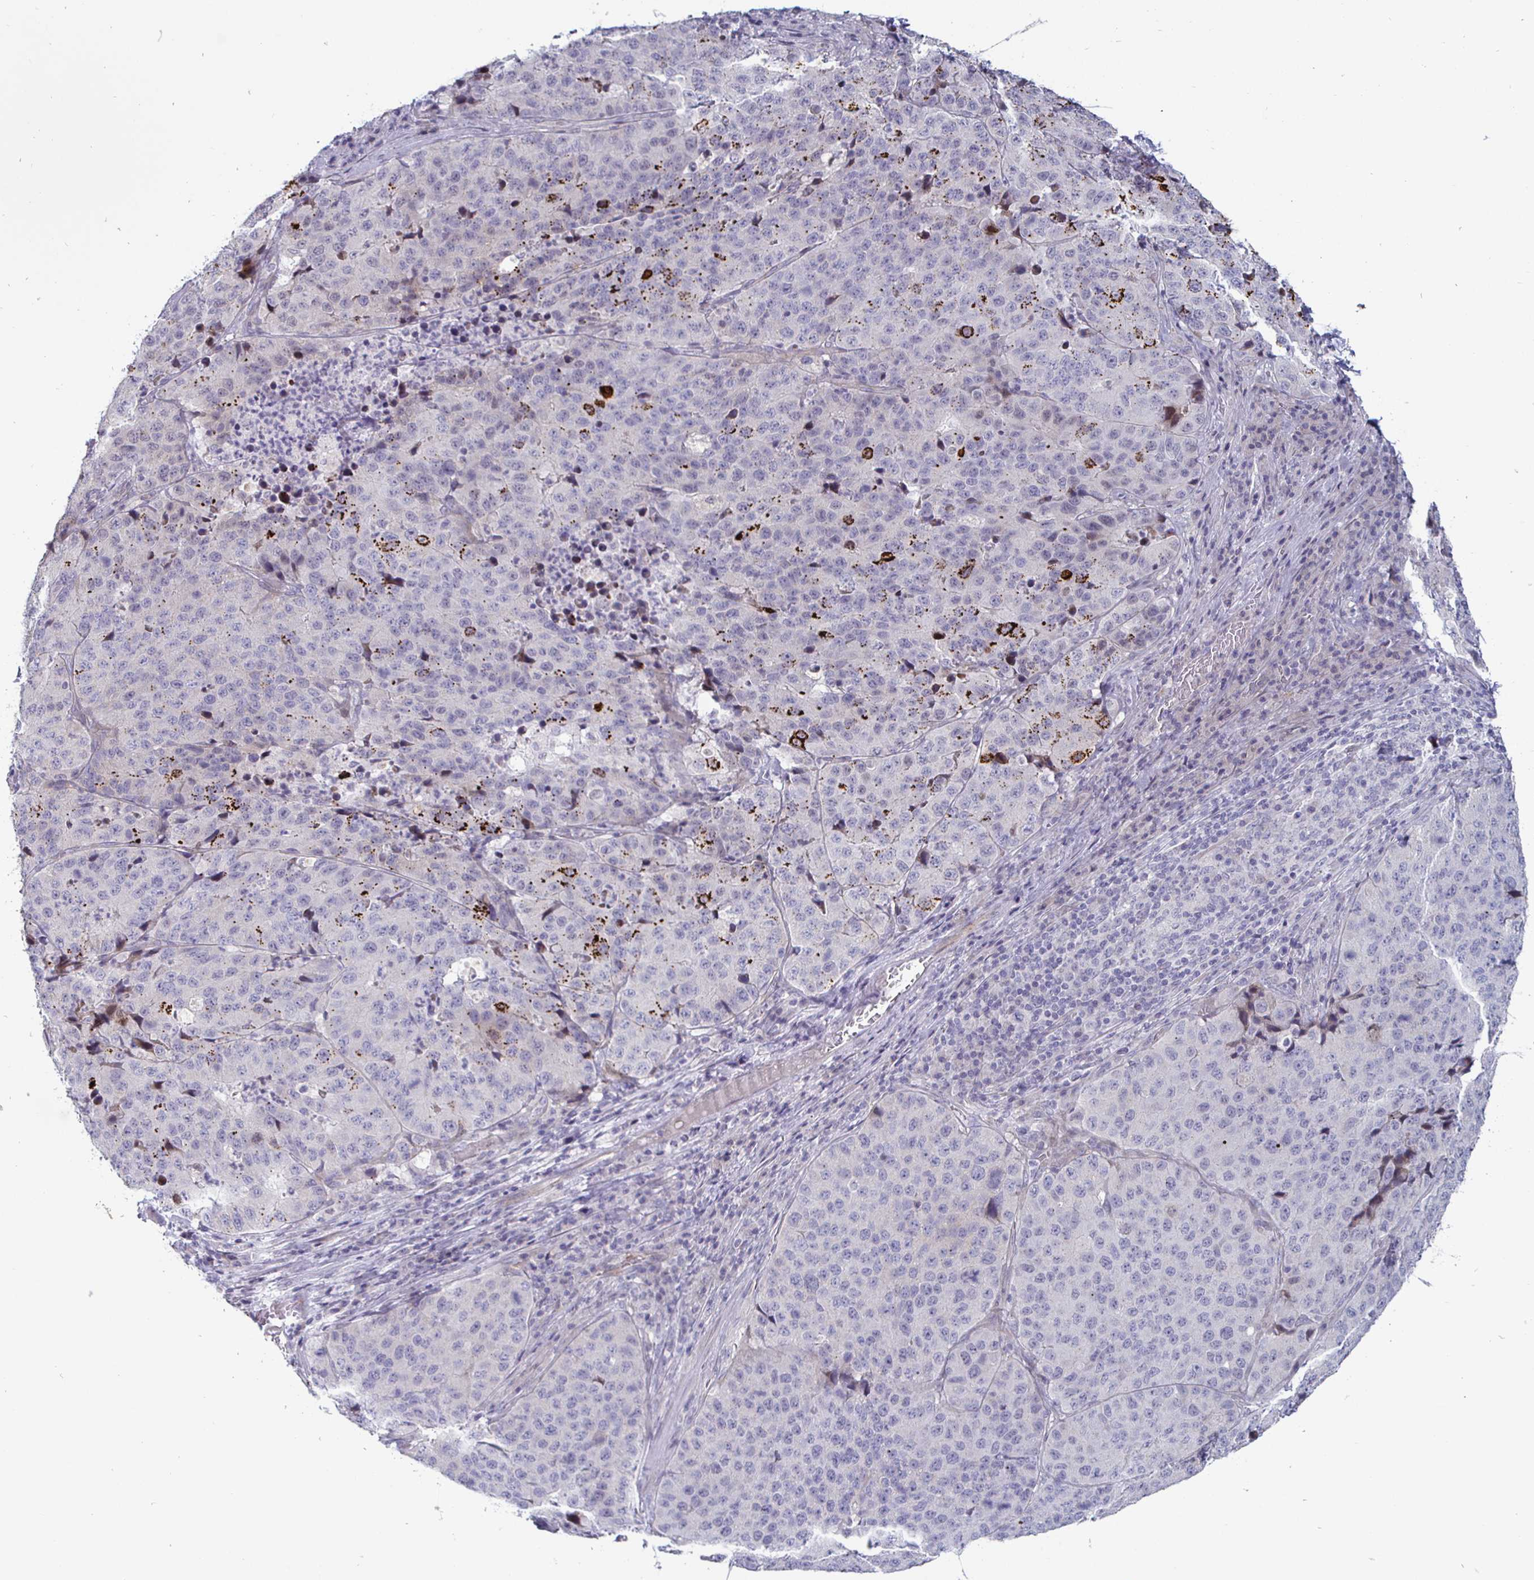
{"staining": {"intensity": "strong", "quantity": "<25%", "location": "cytoplasmic/membranous"}, "tissue": "stomach cancer", "cell_type": "Tumor cells", "image_type": "cancer", "snomed": [{"axis": "morphology", "description": "Adenocarcinoma, NOS"}, {"axis": "topography", "description": "Stomach"}], "caption": "Stomach adenocarcinoma was stained to show a protein in brown. There is medium levels of strong cytoplasmic/membranous staining in approximately <25% of tumor cells.", "gene": "DMRTB1", "patient": {"sex": "male", "age": 71}}